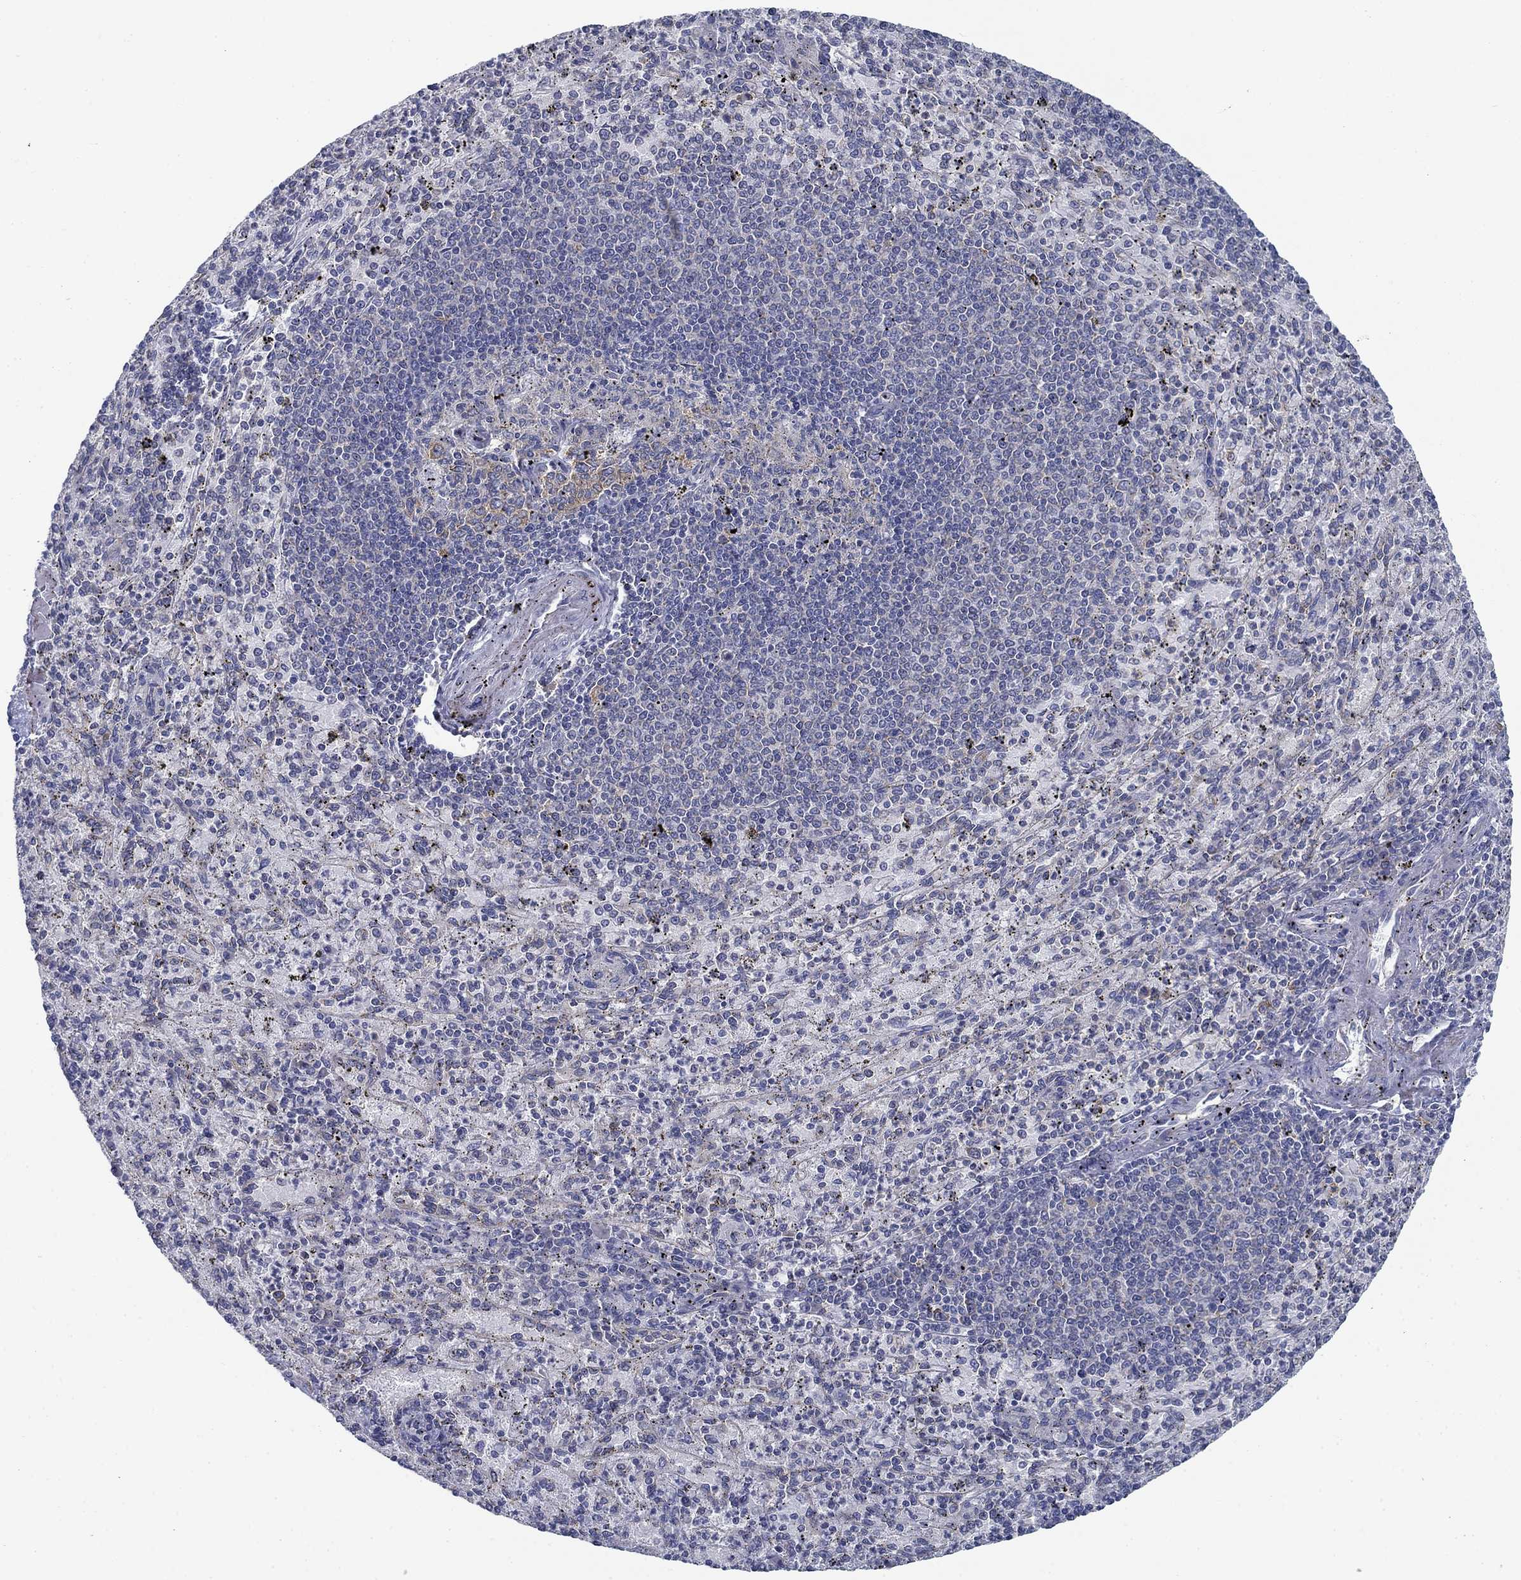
{"staining": {"intensity": "negative", "quantity": "none", "location": "none"}, "tissue": "spleen", "cell_type": "Cells in red pulp", "image_type": "normal", "snomed": [{"axis": "morphology", "description": "Normal tissue, NOS"}, {"axis": "topography", "description": "Spleen"}], "caption": "Spleen stained for a protein using immunohistochemistry (IHC) displays no positivity cells in red pulp.", "gene": "FXR1", "patient": {"sex": "male", "age": 60}}